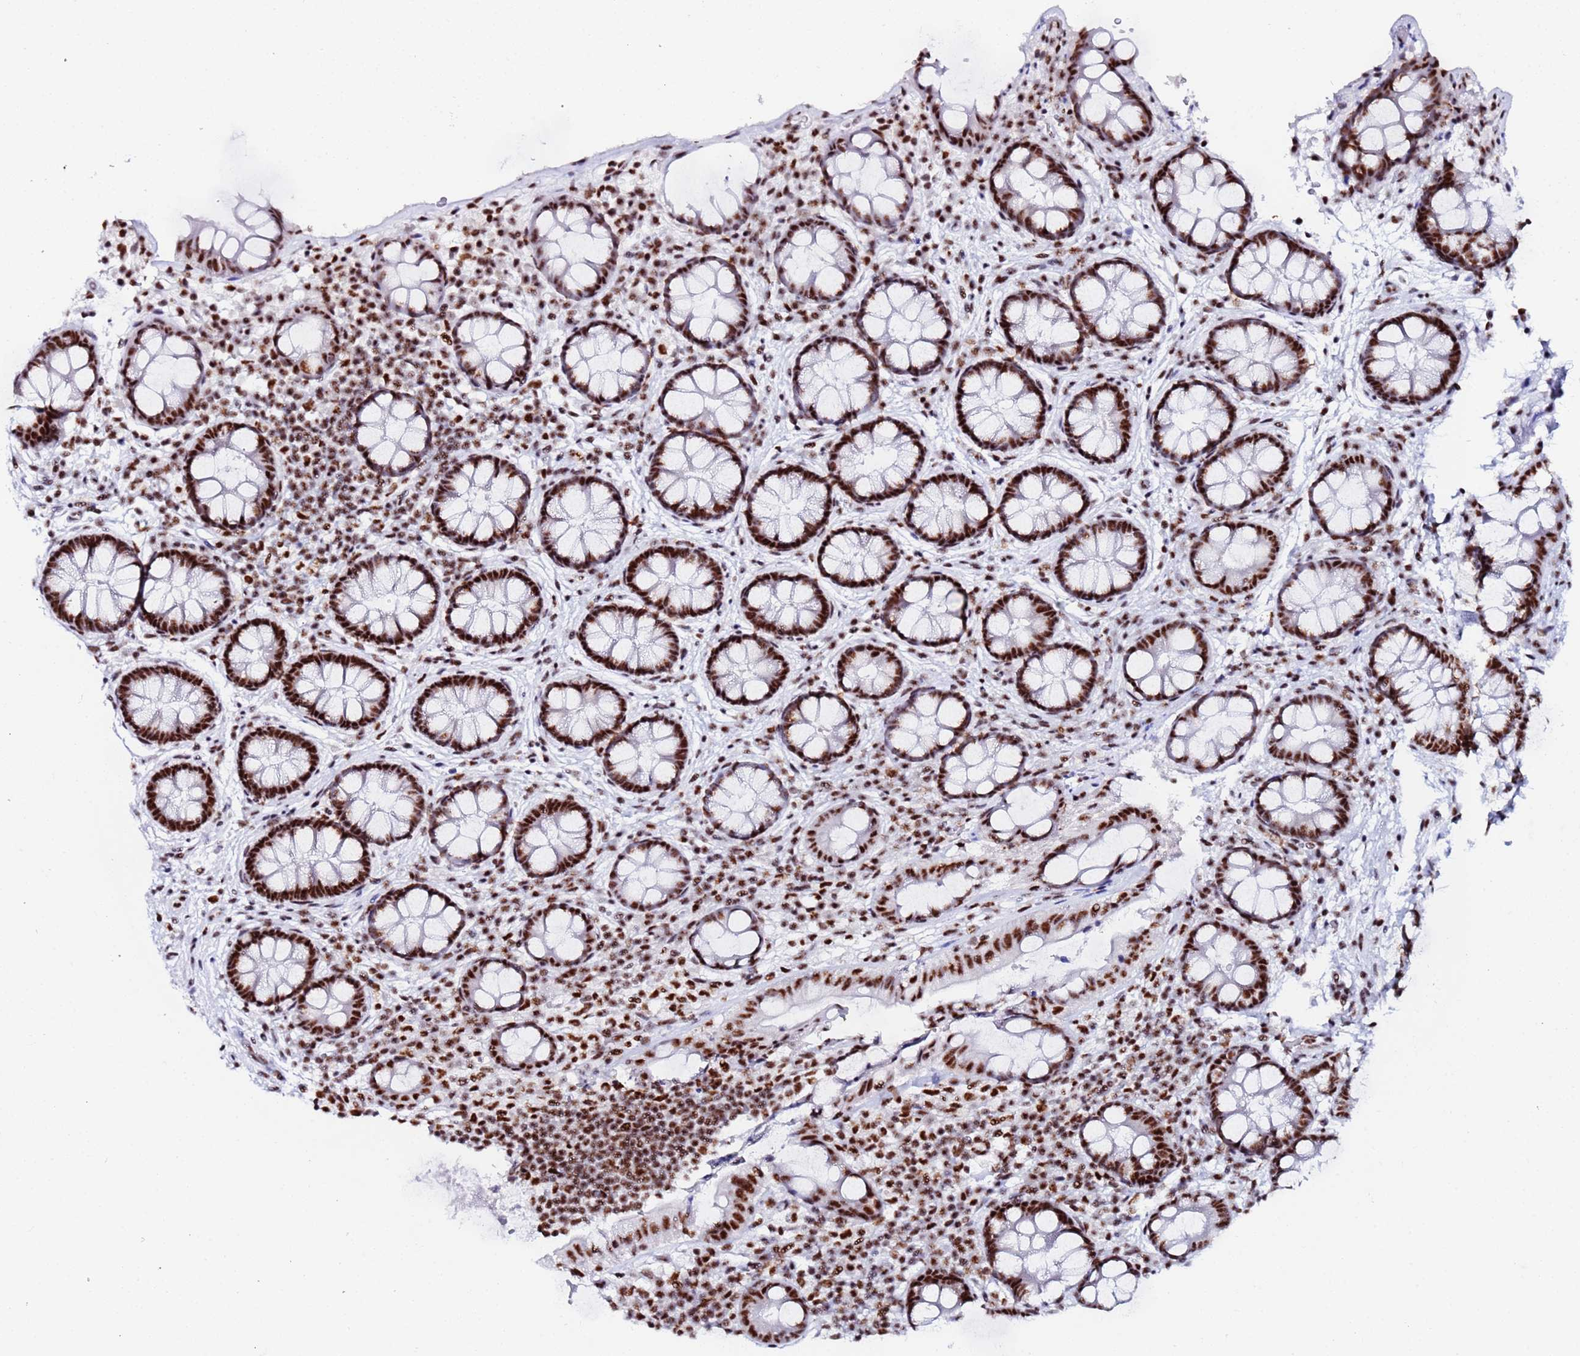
{"staining": {"intensity": "strong", "quantity": ">75%", "location": "nuclear"}, "tissue": "rectum", "cell_type": "Glandular cells", "image_type": "normal", "snomed": [{"axis": "morphology", "description": "Normal tissue, NOS"}, {"axis": "topography", "description": "Rectum"}, {"axis": "topography", "description": "Peripheral nerve tissue"}], "caption": "Protein staining displays strong nuclear expression in about >75% of glandular cells in benign rectum.", "gene": "SNRPA1", "patient": {"sex": "female", "age": 69}}